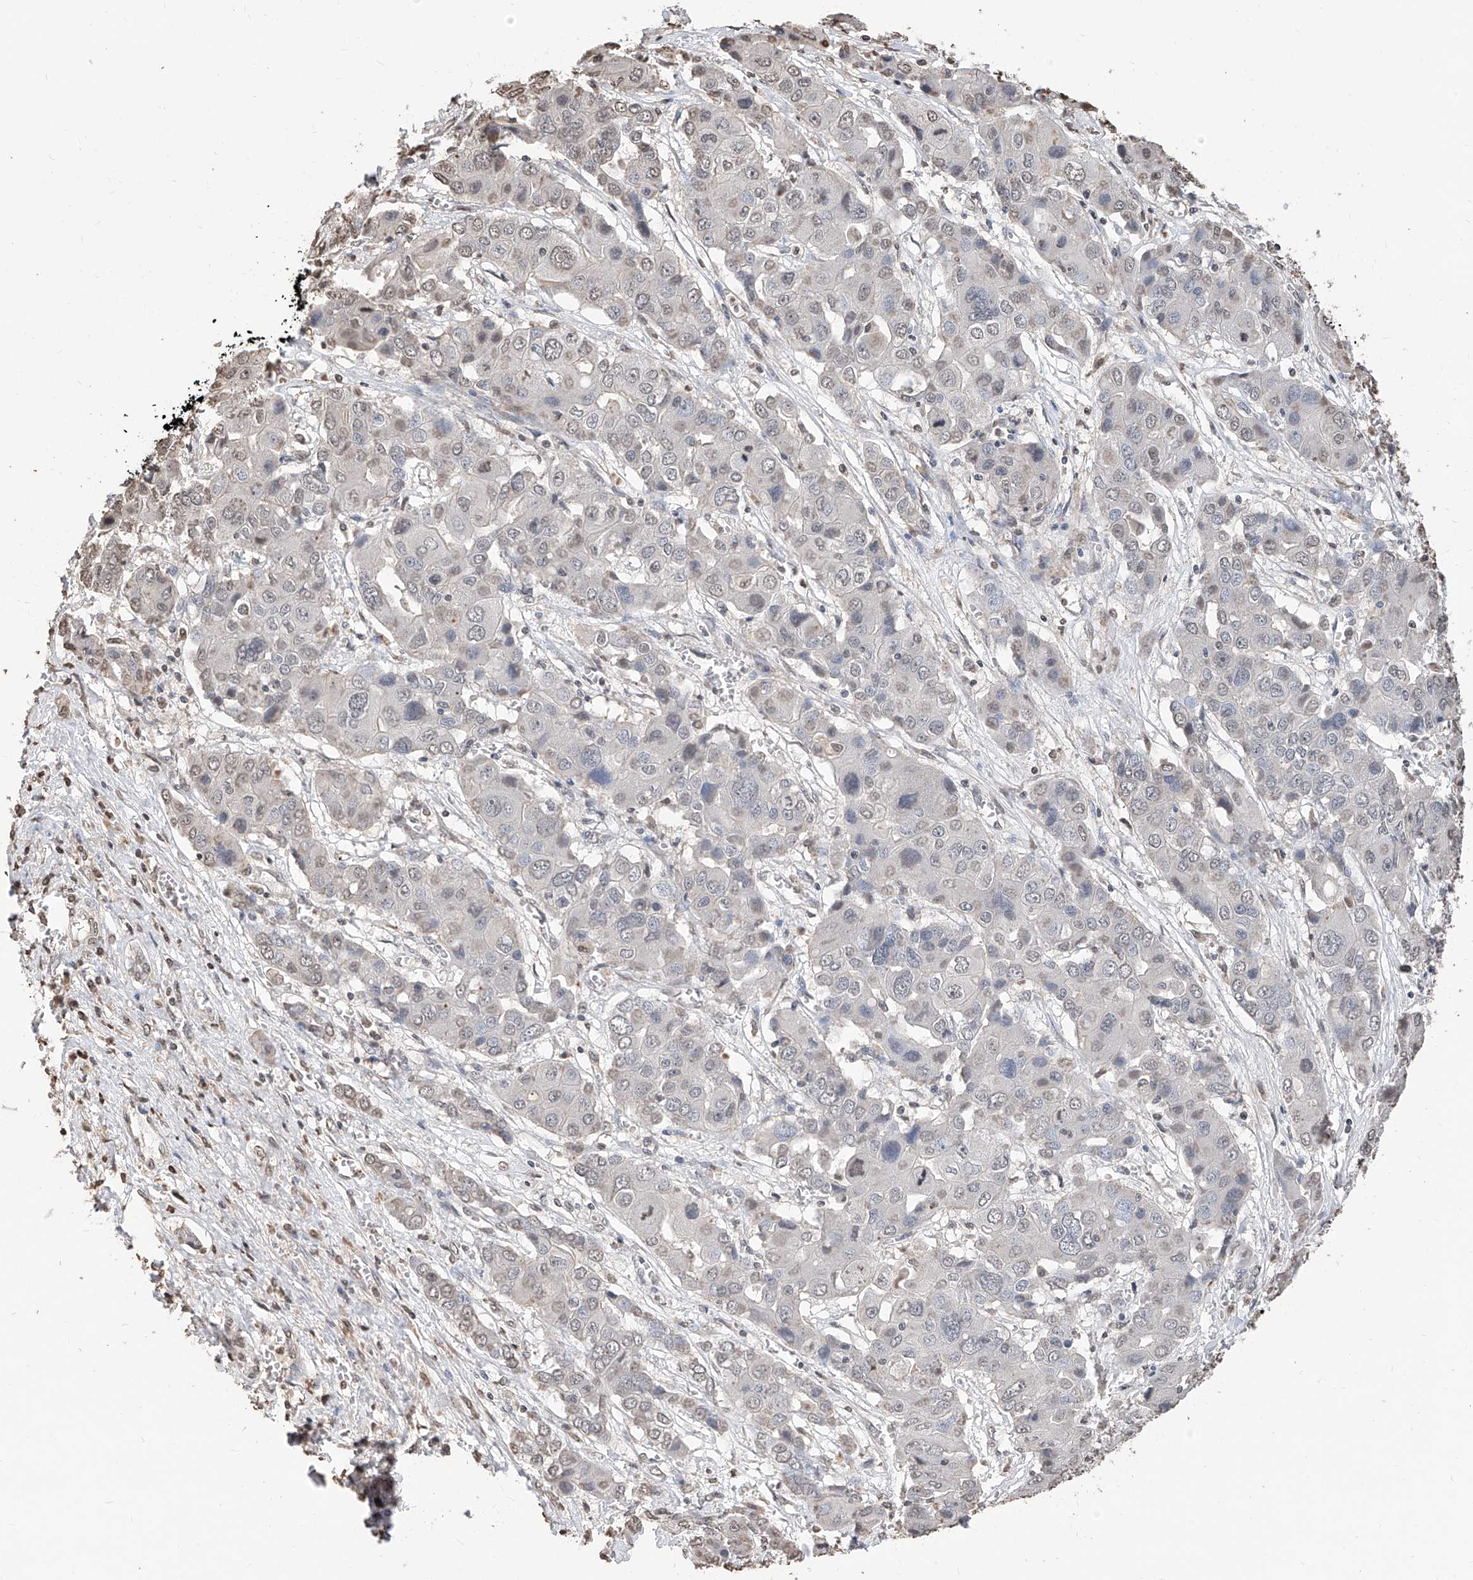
{"staining": {"intensity": "negative", "quantity": "none", "location": "none"}, "tissue": "liver cancer", "cell_type": "Tumor cells", "image_type": "cancer", "snomed": [{"axis": "morphology", "description": "Cholangiocarcinoma"}, {"axis": "topography", "description": "Liver"}], "caption": "Immunohistochemical staining of liver cholangiocarcinoma displays no significant positivity in tumor cells.", "gene": "RP9", "patient": {"sex": "male", "age": 67}}